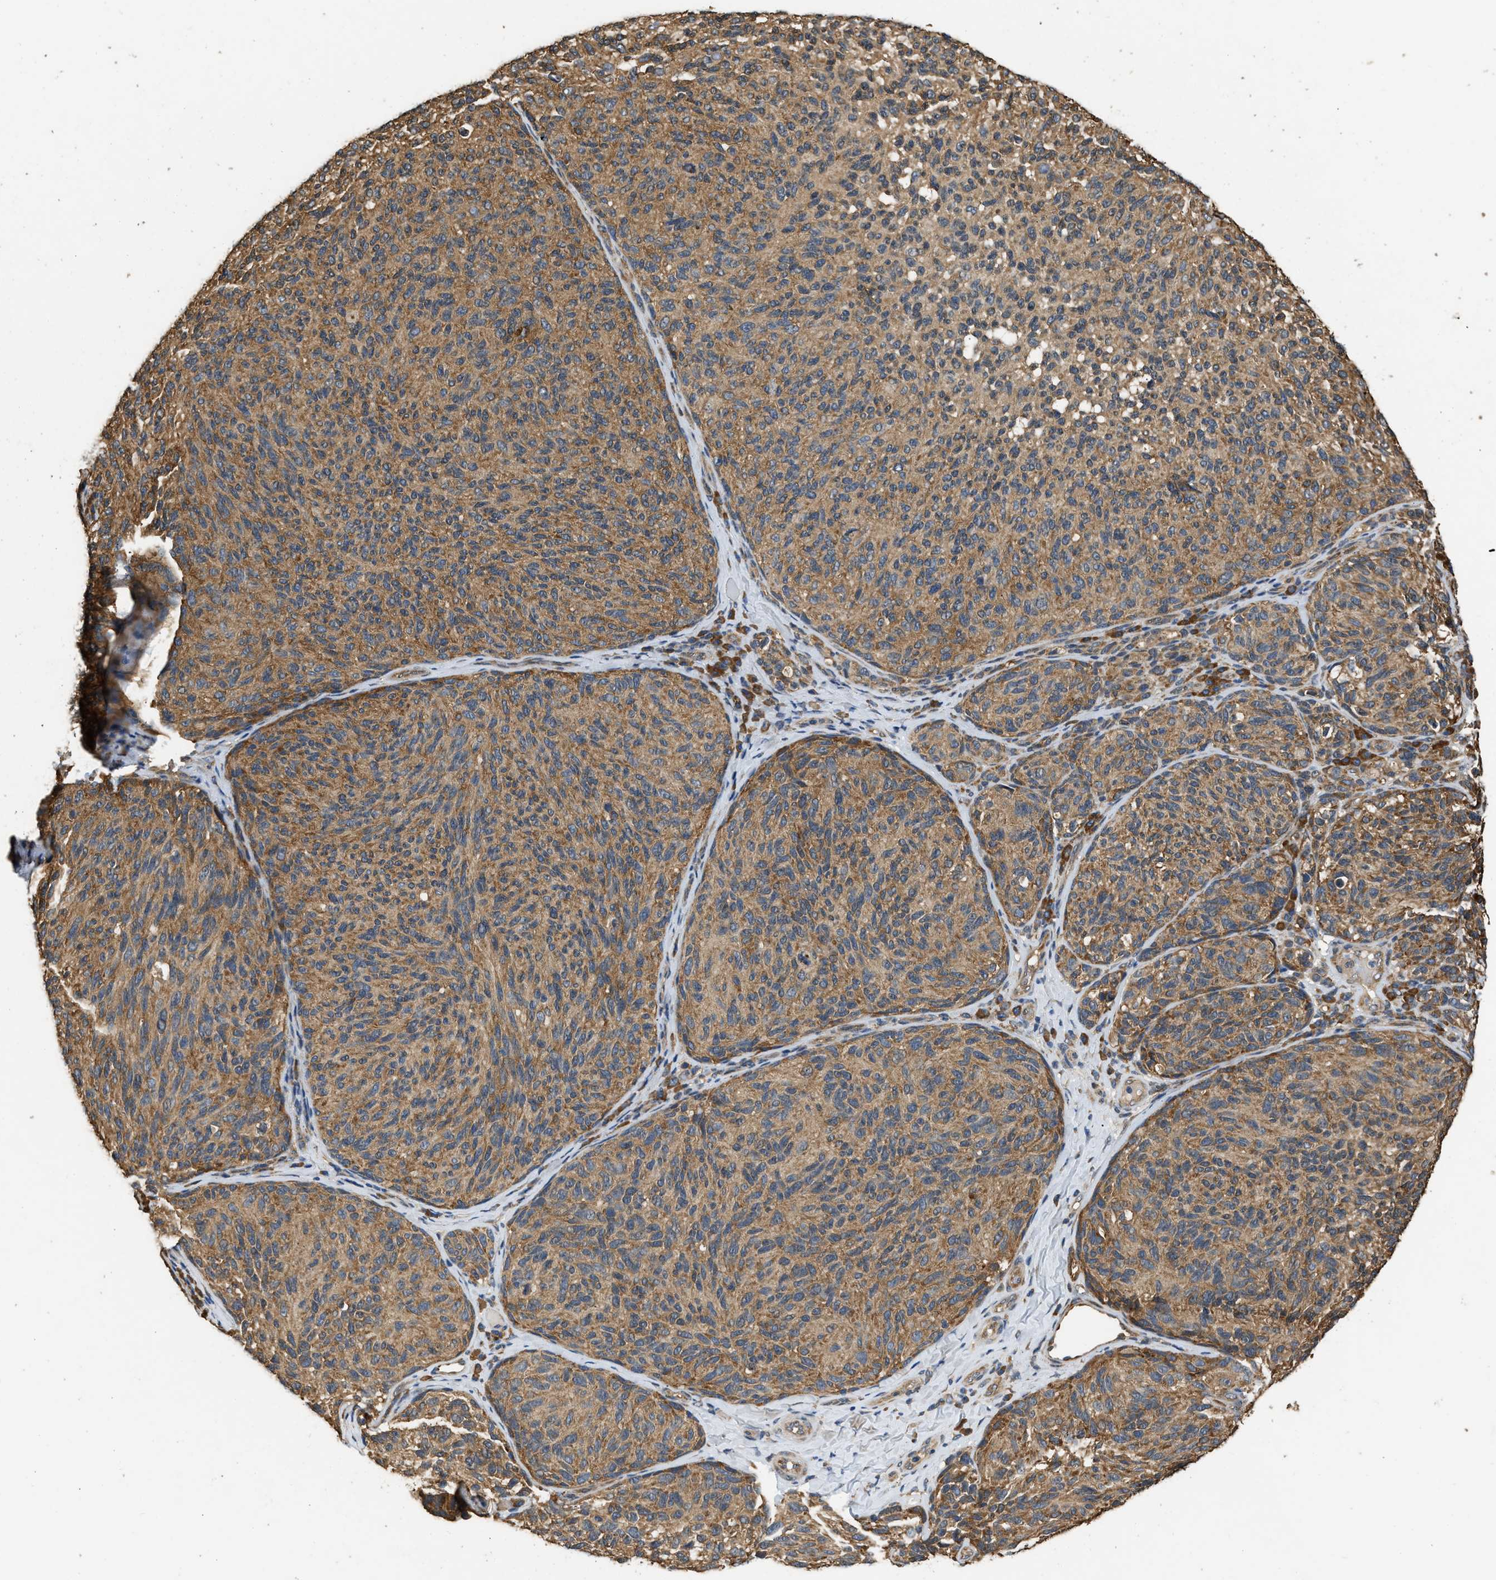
{"staining": {"intensity": "moderate", "quantity": ">75%", "location": "cytoplasmic/membranous"}, "tissue": "melanoma", "cell_type": "Tumor cells", "image_type": "cancer", "snomed": [{"axis": "morphology", "description": "Malignant melanoma, NOS"}, {"axis": "topography", "description": "Skin"}], "caption": "Moderate cytoplasmic/membranous staining is seen in approximately >75% of tumor cells in malignant melanoma.", "gene": "SLC36A4", "patient": {"sex": "female", "age": 73}}